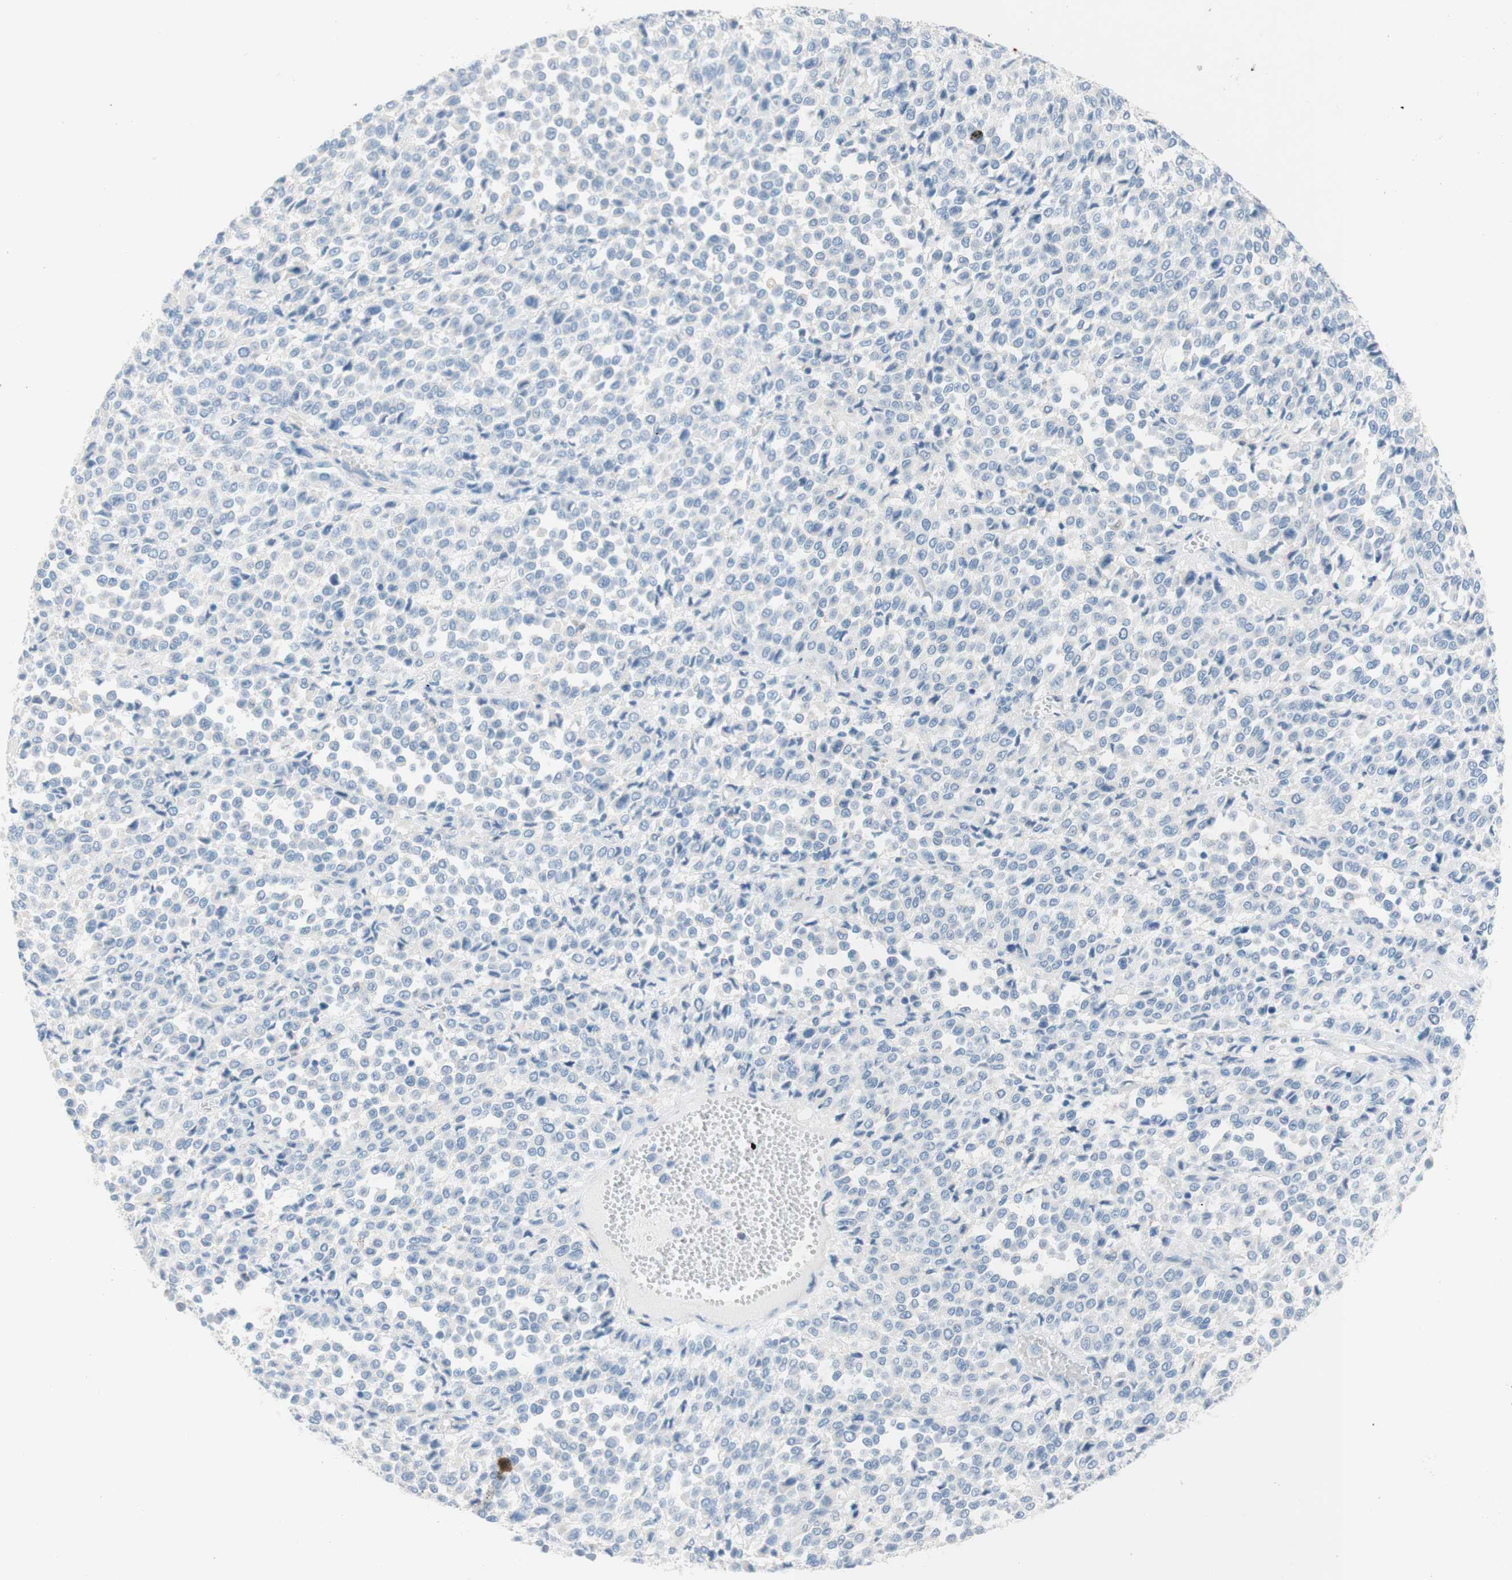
{"staining": {"intensity": "negative", "quantity": "none", "location": "none"}, "tissue": "melanoma", "cell_type": "Tumor cells", "image_type": "cancer", "snomed": [{"axis": "morphology", "description": "Malignant melanoma, Metastatic site"}, {"axis": "topography", "description": "Pancreas"}], "caption": "There is no significant expression in tumor cells of melanoma.", "gene": "POLR2J3", "patient": {"sex": "female", "age": 30}}